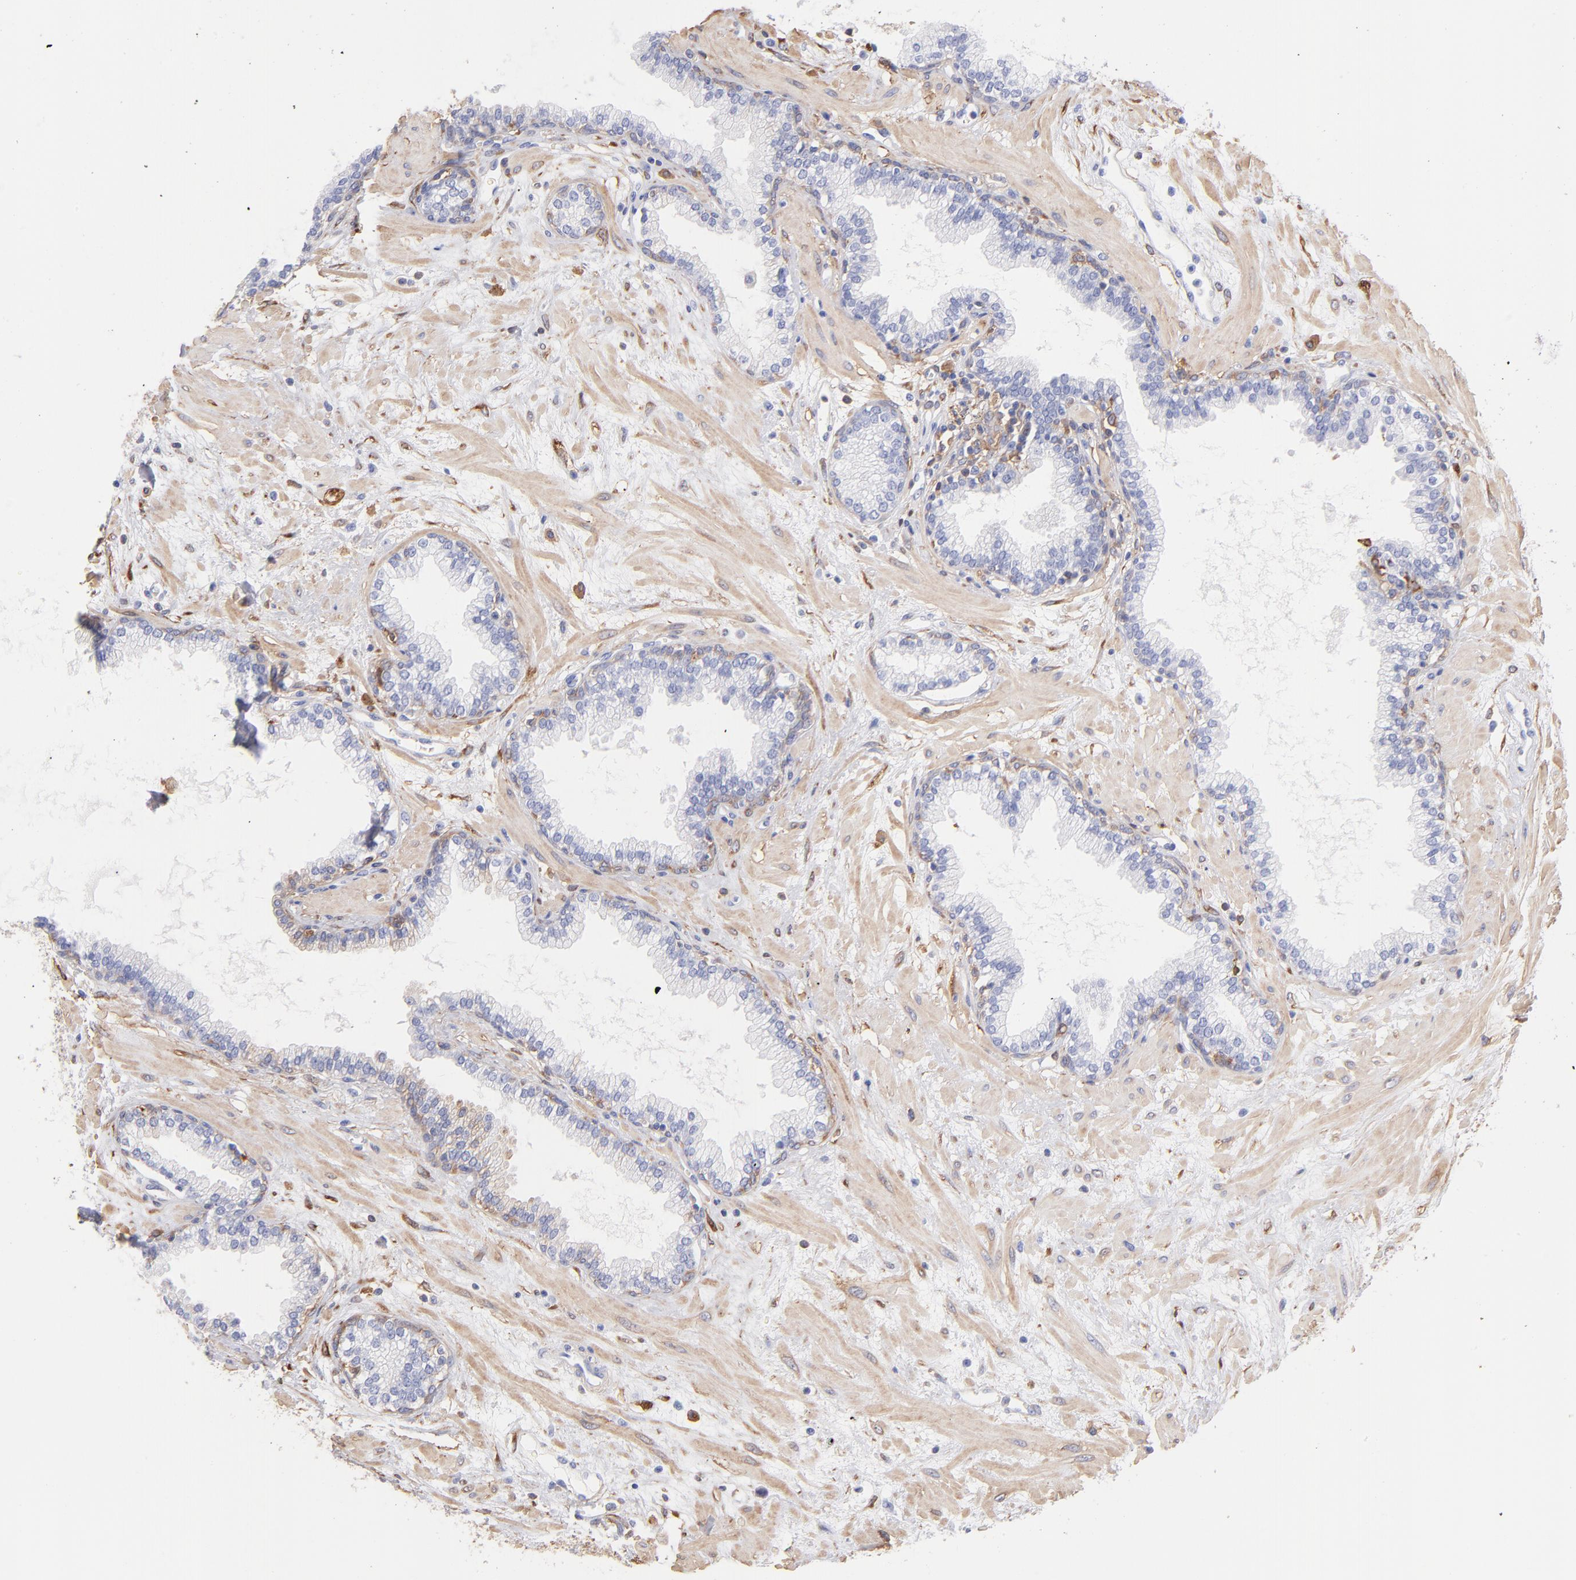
{"staining": {"intensity": "negative", "quantity": "none", "location": "none"}, "tissue": "prostate", "cell_type": "Glandular cells", "image_type": "normal", "snomed": [{"axis": "morphology", "description": "Normal tissue, NOS"}, {"axis": "topography", "description": "Prostate"}], "caption": "Immunohistochemistry (IHC) micrograph of normal prostate: prostate stained with DAB demonstrates no significant protein staining in glandular cells. The staining was performed using DAB (3,3'-diaminobenzidine) to visualize the protein expression in brown, while the nuclei were stained in blue with hematoxylin (Magnification: 20x).", "gene": "PRKCA", "patient": {"sex": "male", "age": 64}}